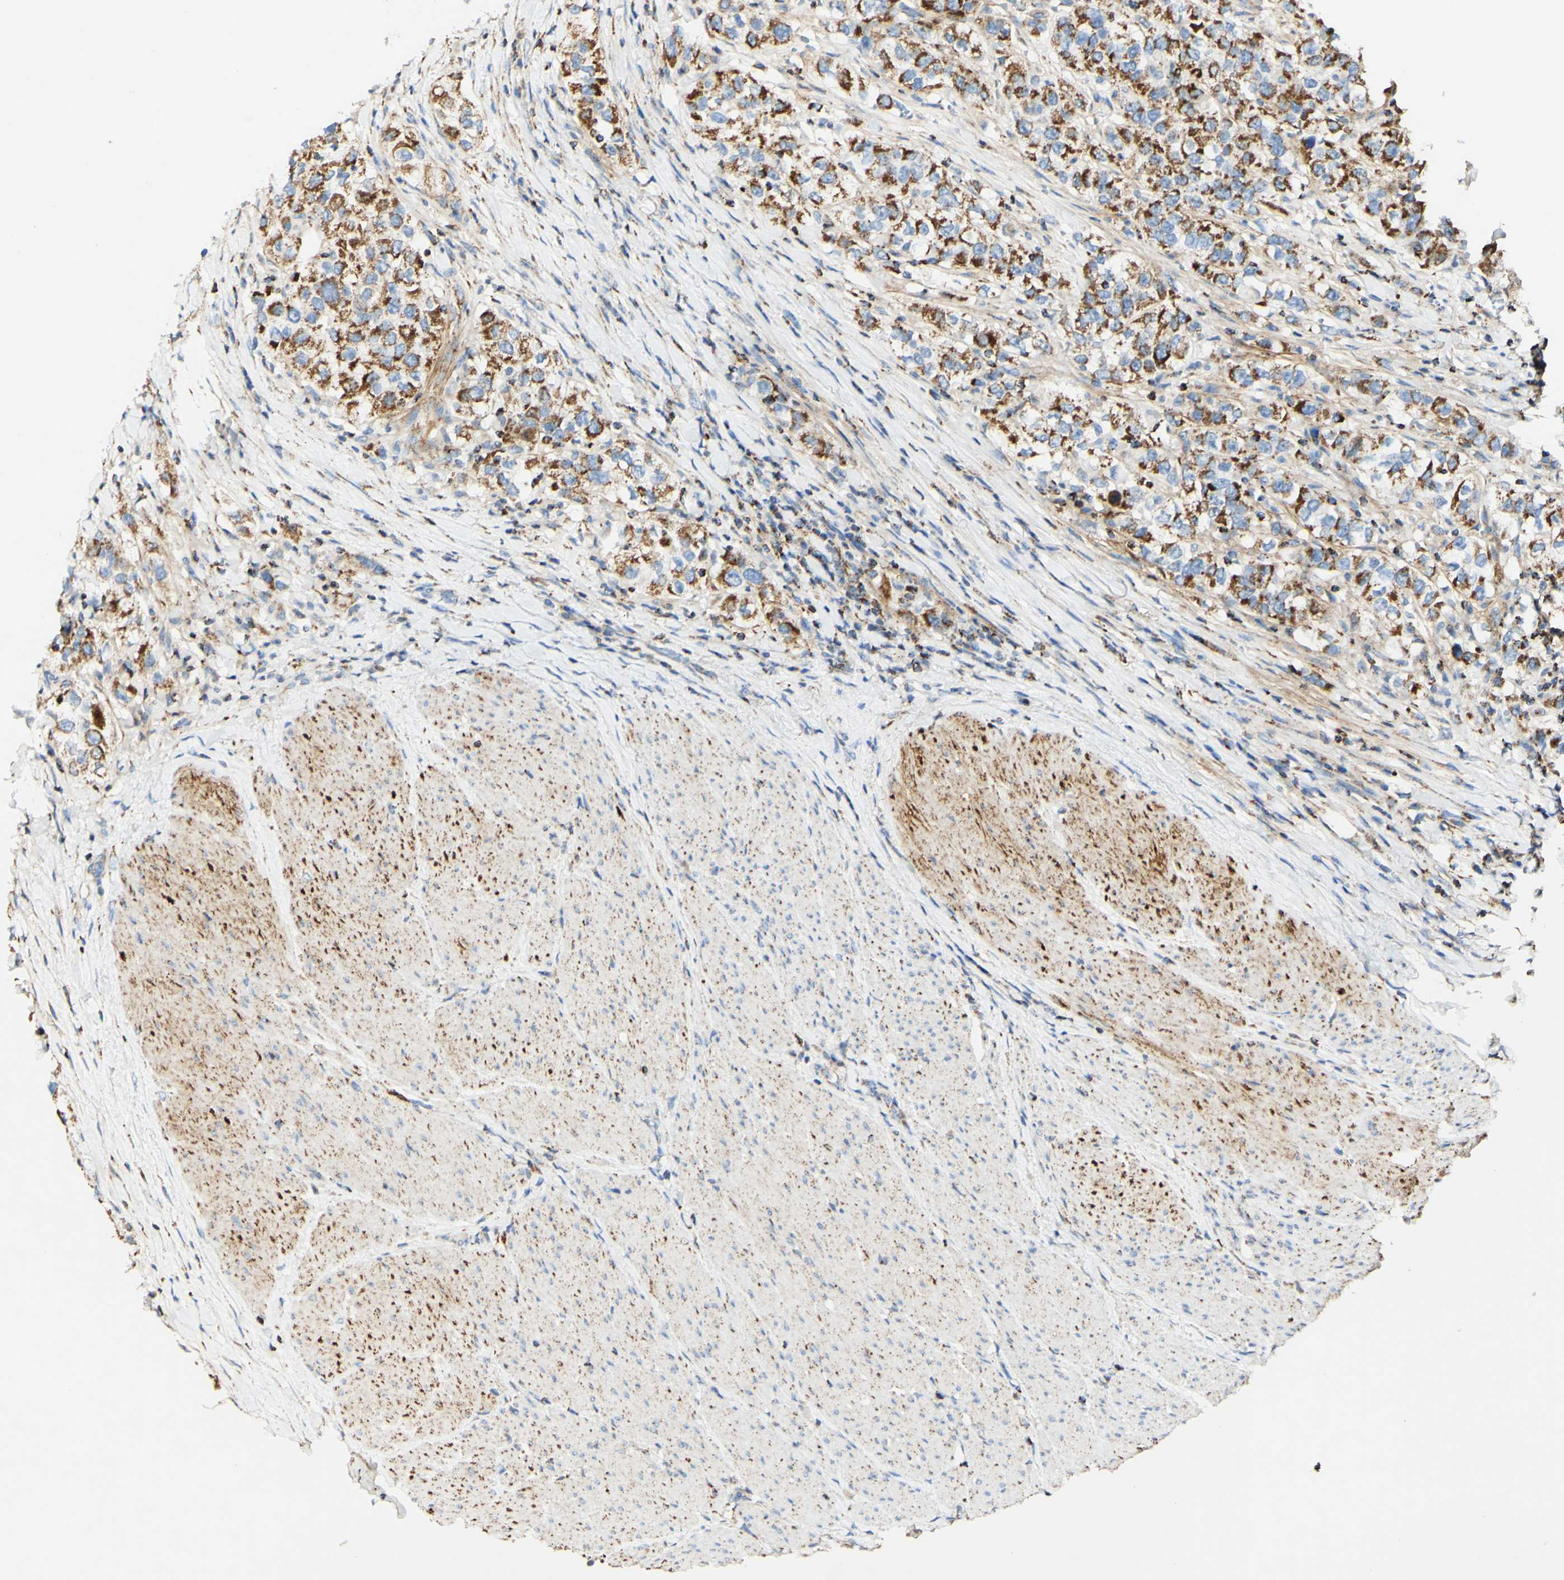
{"staining": {"intensity": "strong", "quantity": ">75%", "location": "cytoplasmic/membranous"}, "tissue": "urothelial cancer", "cell_type": "Tumor cells", "image_type": "cancer", "snomed": [{"axis": "morphology", "description": "Urothelial carcinoma, High grade"}, {"axis": "topography", "description": "Urinary bladder"}], "caption": "This is a photomicrograph of IHC staining of urothelial cancer, which shows strong staining in the cytoplasmic/membranous of tumor cells.", "gene": "OXCT1", "patient": {"sex": "female", "age": 80}}